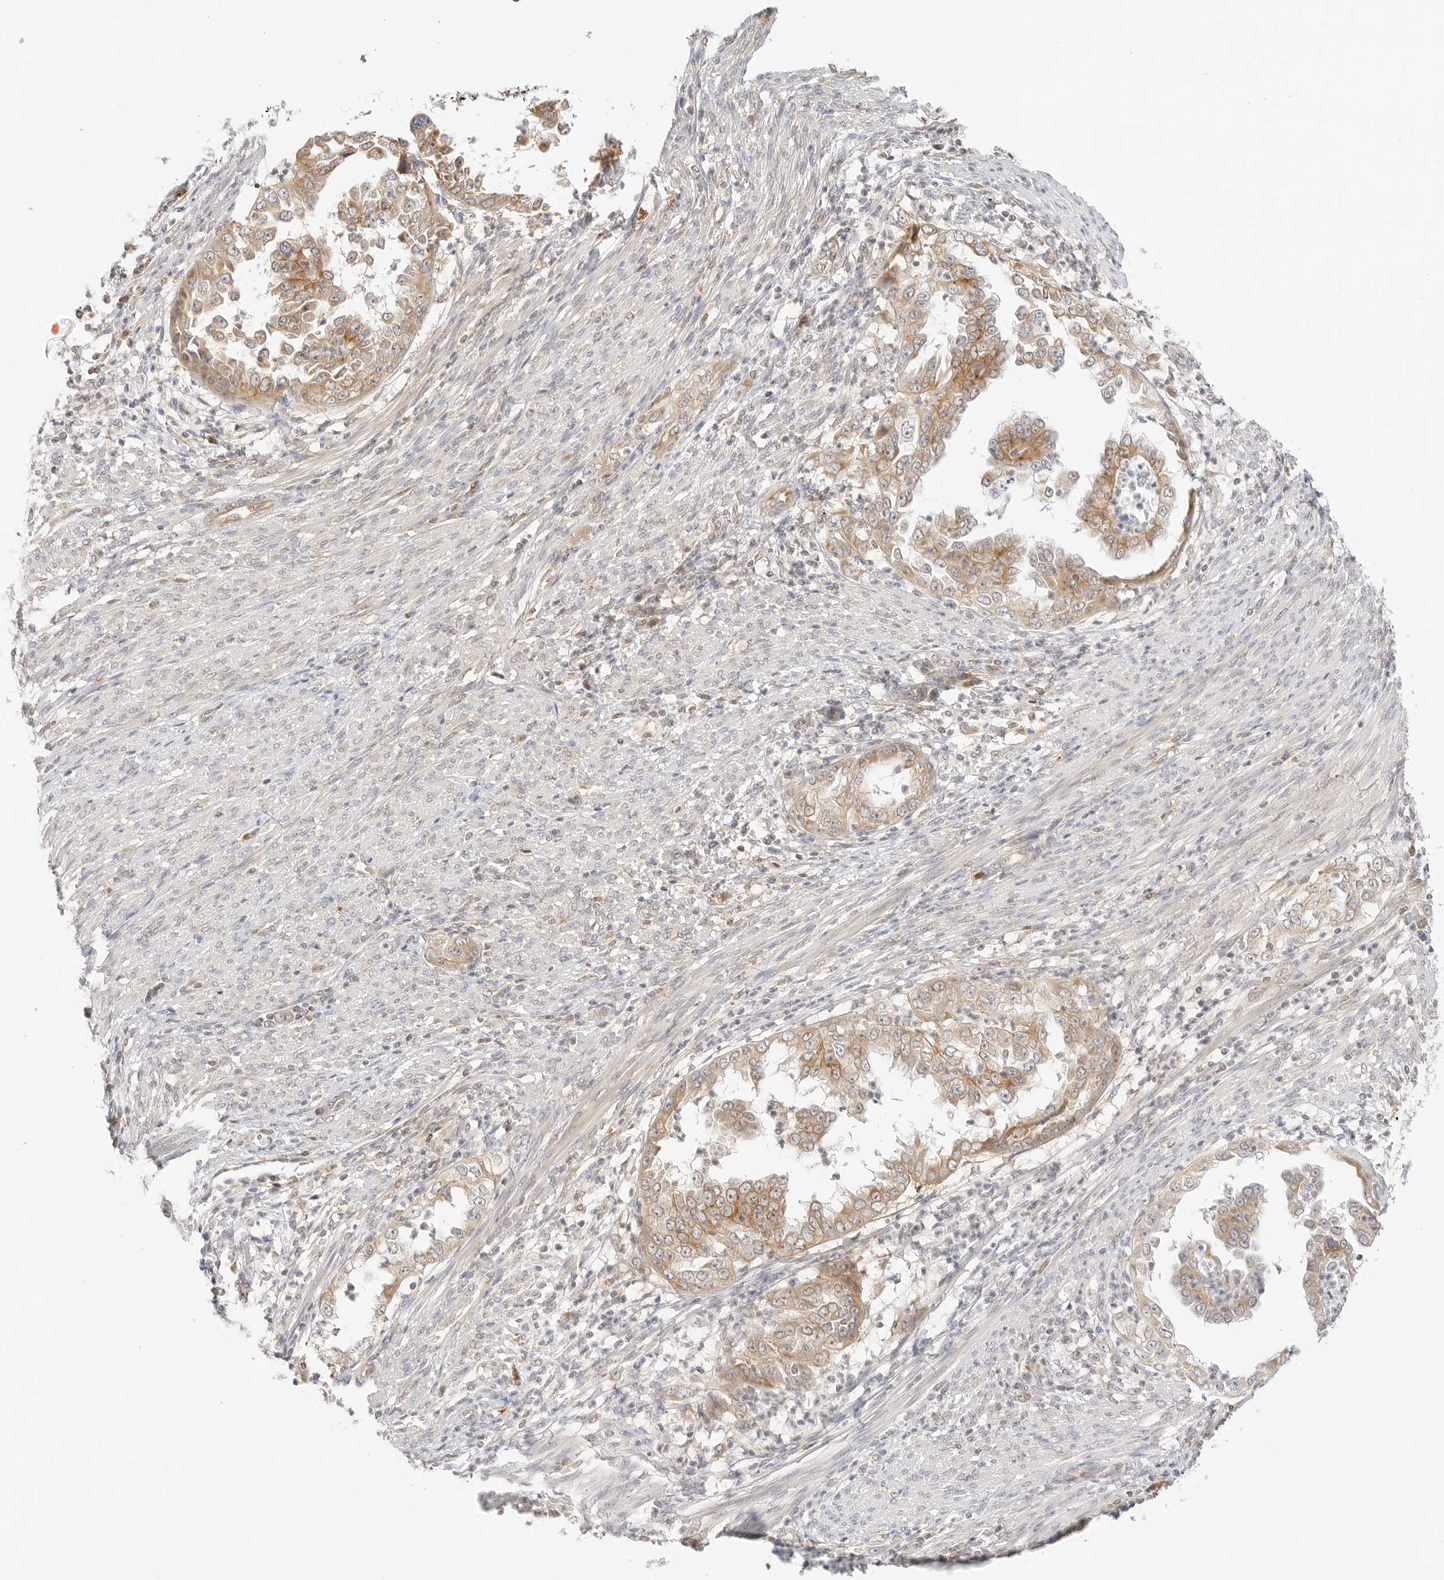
{"staining": {"intensity": "moderate", "quantity": ">75%", "location": "cytoplasmic/membranous"}, "tissue": "endometrial cancer", "cell_type": "Tumor cells", "image_type": "cancer", "snomed": [{"axis": "morphology", "description": "Adenocarcinoma, NOS"}, {"axis": "topography", "description": "Endometrium"}], "caption": "Immunohistochemistry (IHC) of human endometrial adenocarcinoma demonstrates medium levels of moderate cytoplasmic/membranous expression in approximately >75% of tumor cells.", "gene": "ERO1B", "patient": {"sex": "female", "age": 85}}